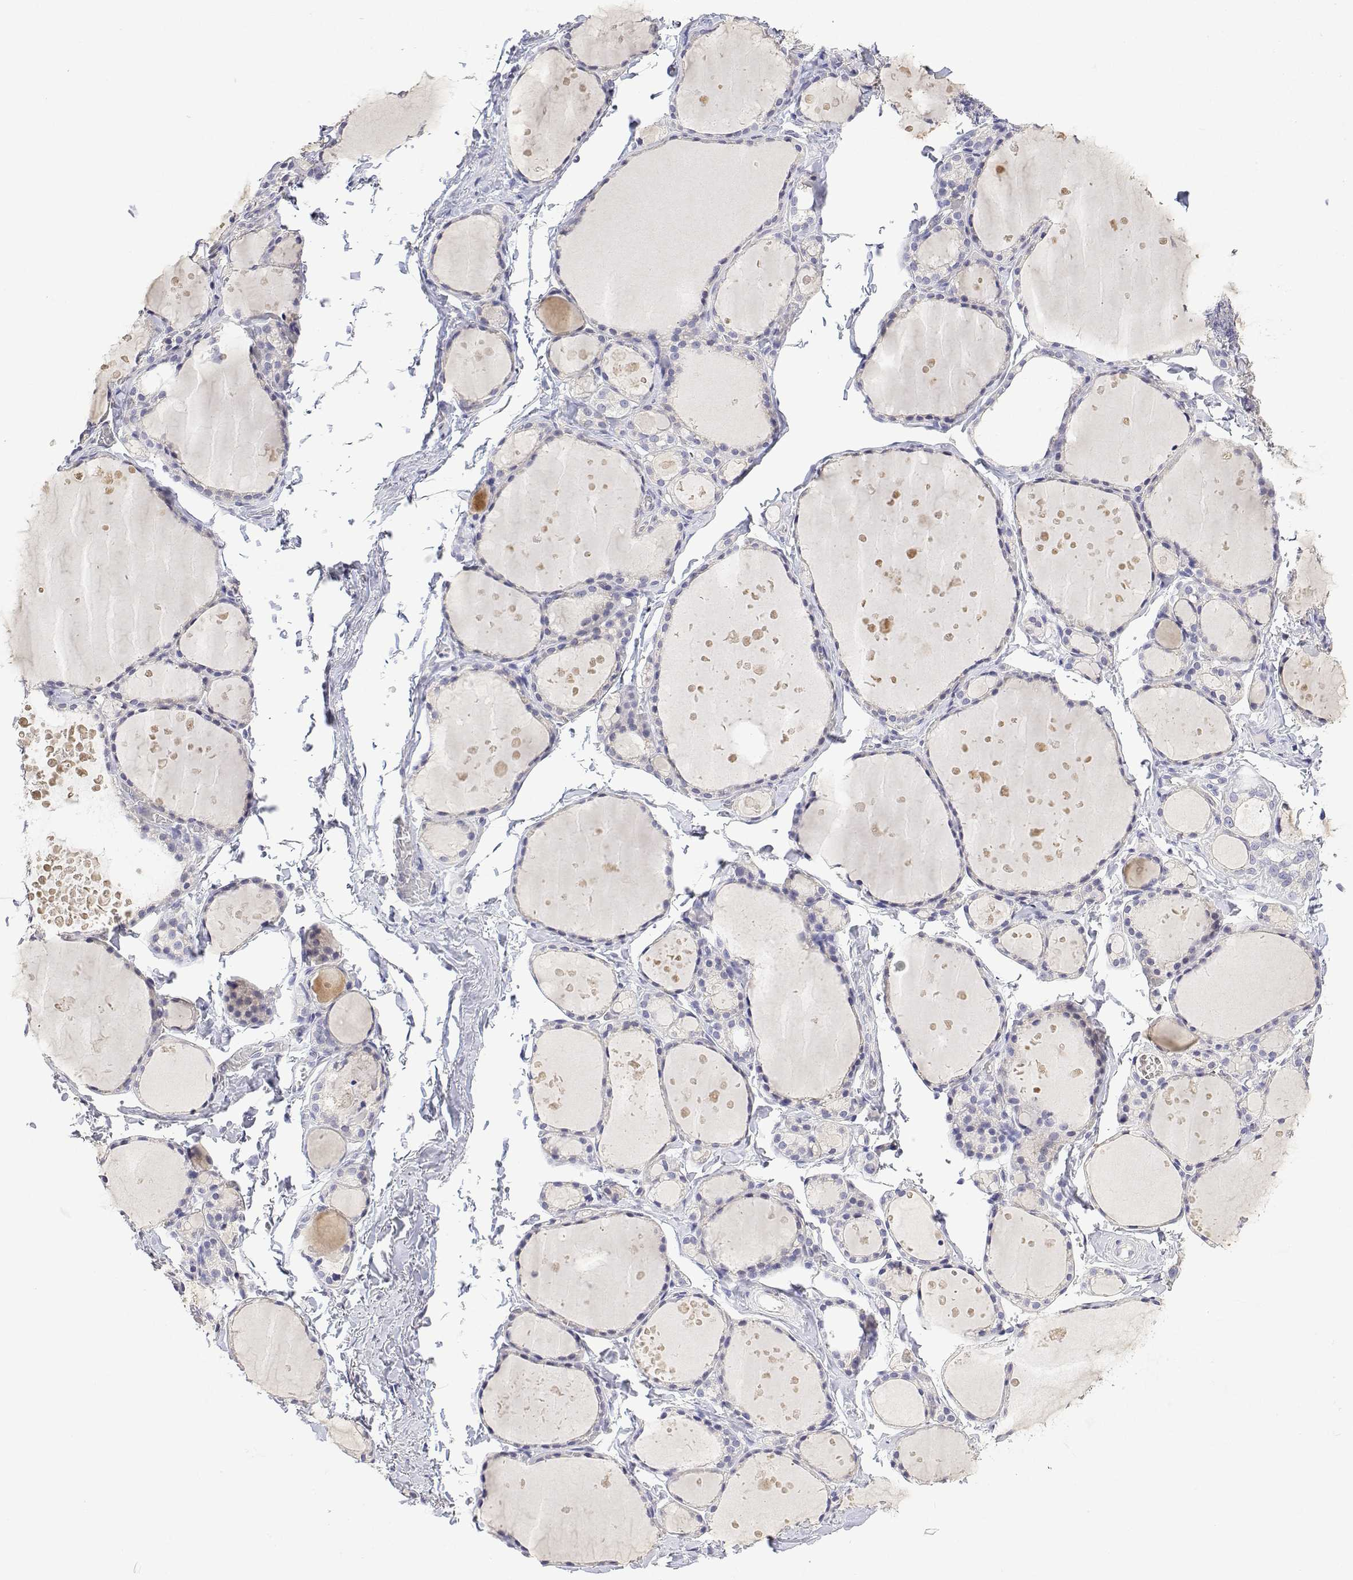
{"staining": {"intensity": "negative", "quantity": "none", "location": "none"}, "tissue": "thyroid gland", "cell_type": "Glandular cells", "image_type": "normal", "snomed": [{"axis": "morphology", "description": "Normal tissue, NOS"}, {"axis": "topography", "description": "Thyroid gland"}], "caption": "Immunohistochemistry image of normal thyroid gland: thyroid gland stained with DAB displays no significant protein expression in glandular cells. Nuclei are stained in blue.", "gene": "PLCB1", "patient": {"sex": "male", "age": 68}}